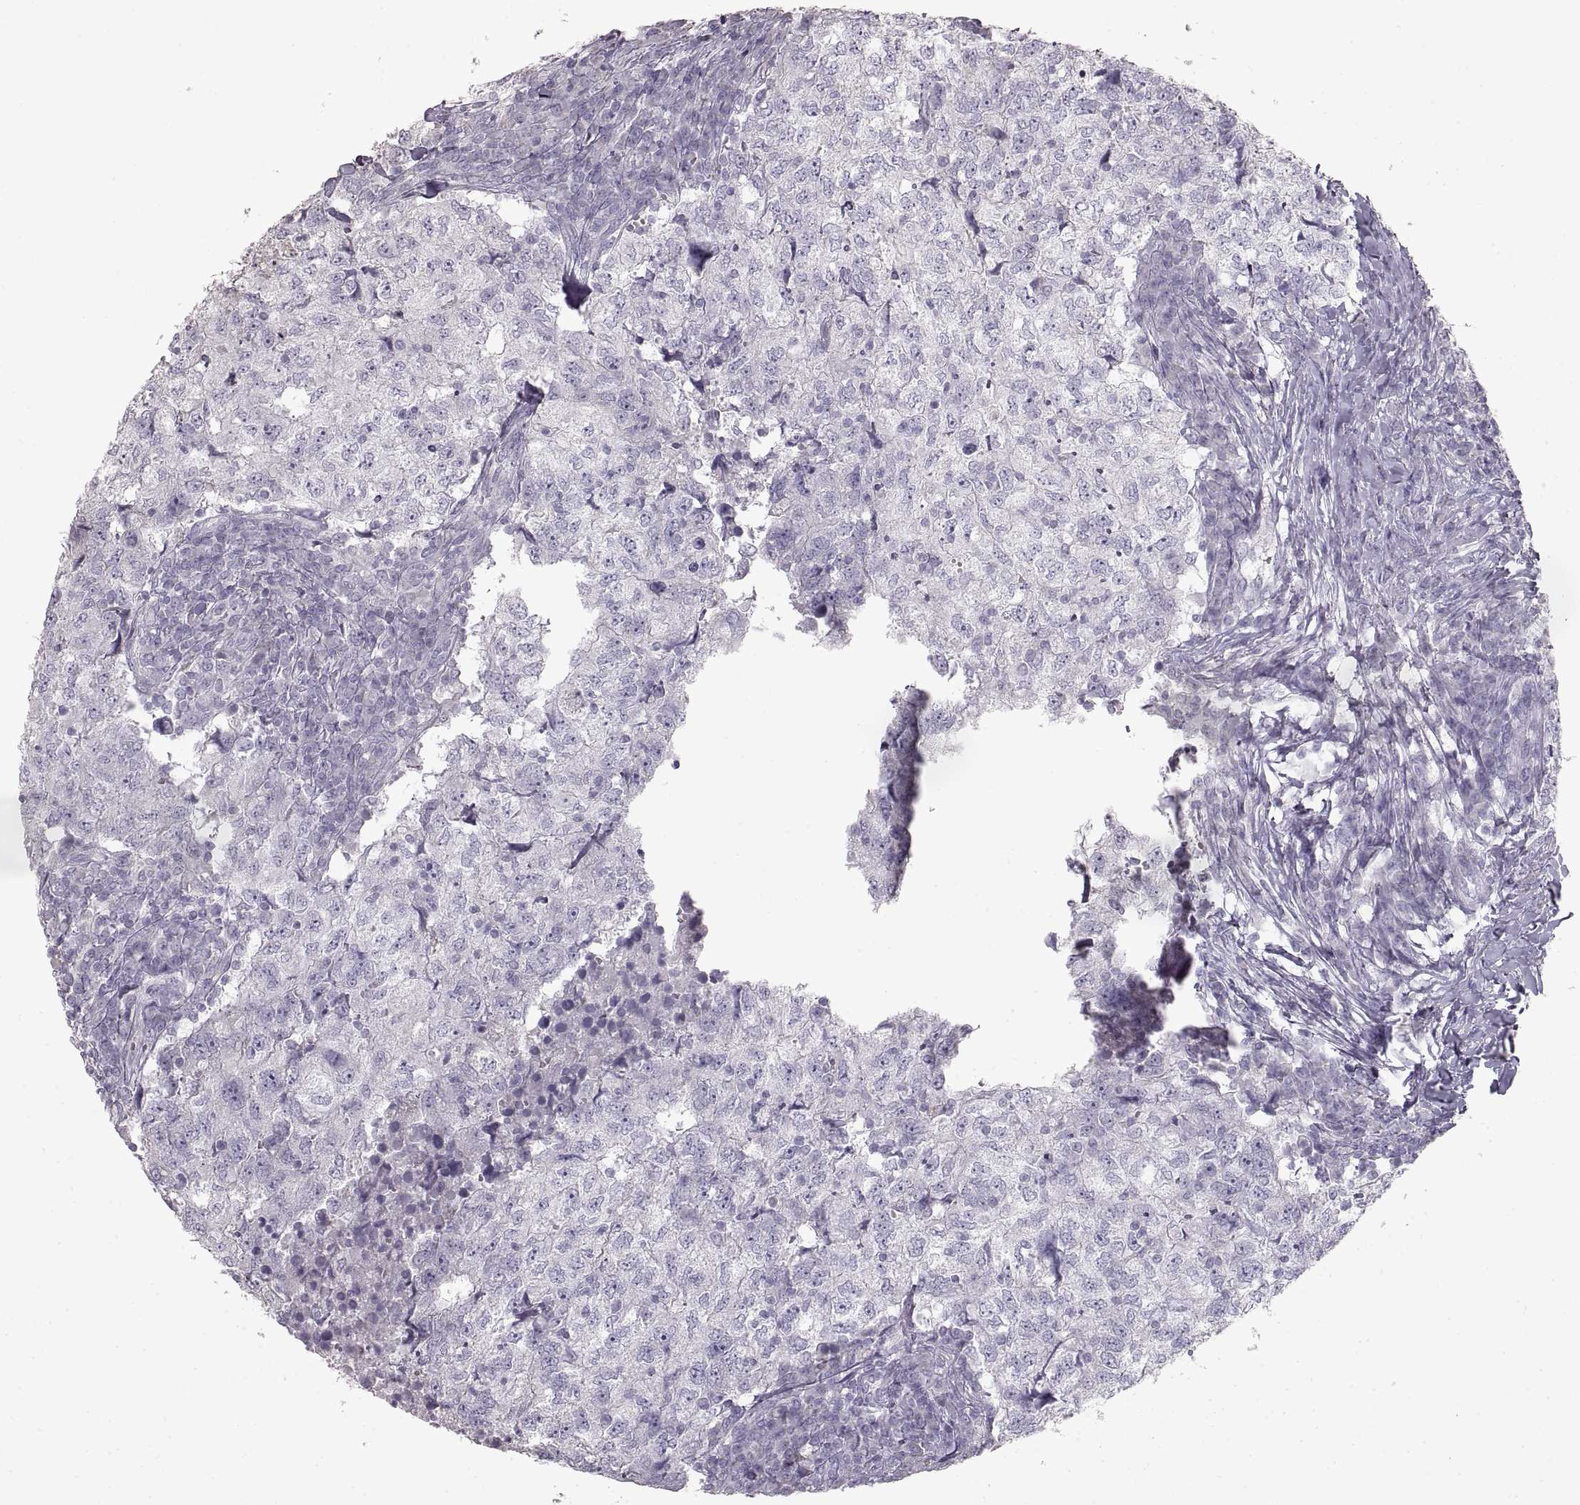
{"staining": {"intensity": "negative", "quantity": "none", "location": "none"}, "tissue": "breast cancer", "cell_type": "Tumor cells", "image_type": "cancer", "snomed": [{"axis": "morphology", "description": "Duct carcinoma"}, {"axis": "topography", "description": "Breast"}], "caption": "Image shows no protein expression in tumor cells of invasive ductal carcinoma (breast) tissue. (DAB IHC with hematoxylin counter stain).", "gene": "ZP3", "patient": {"sex": "female", "age": 30}}